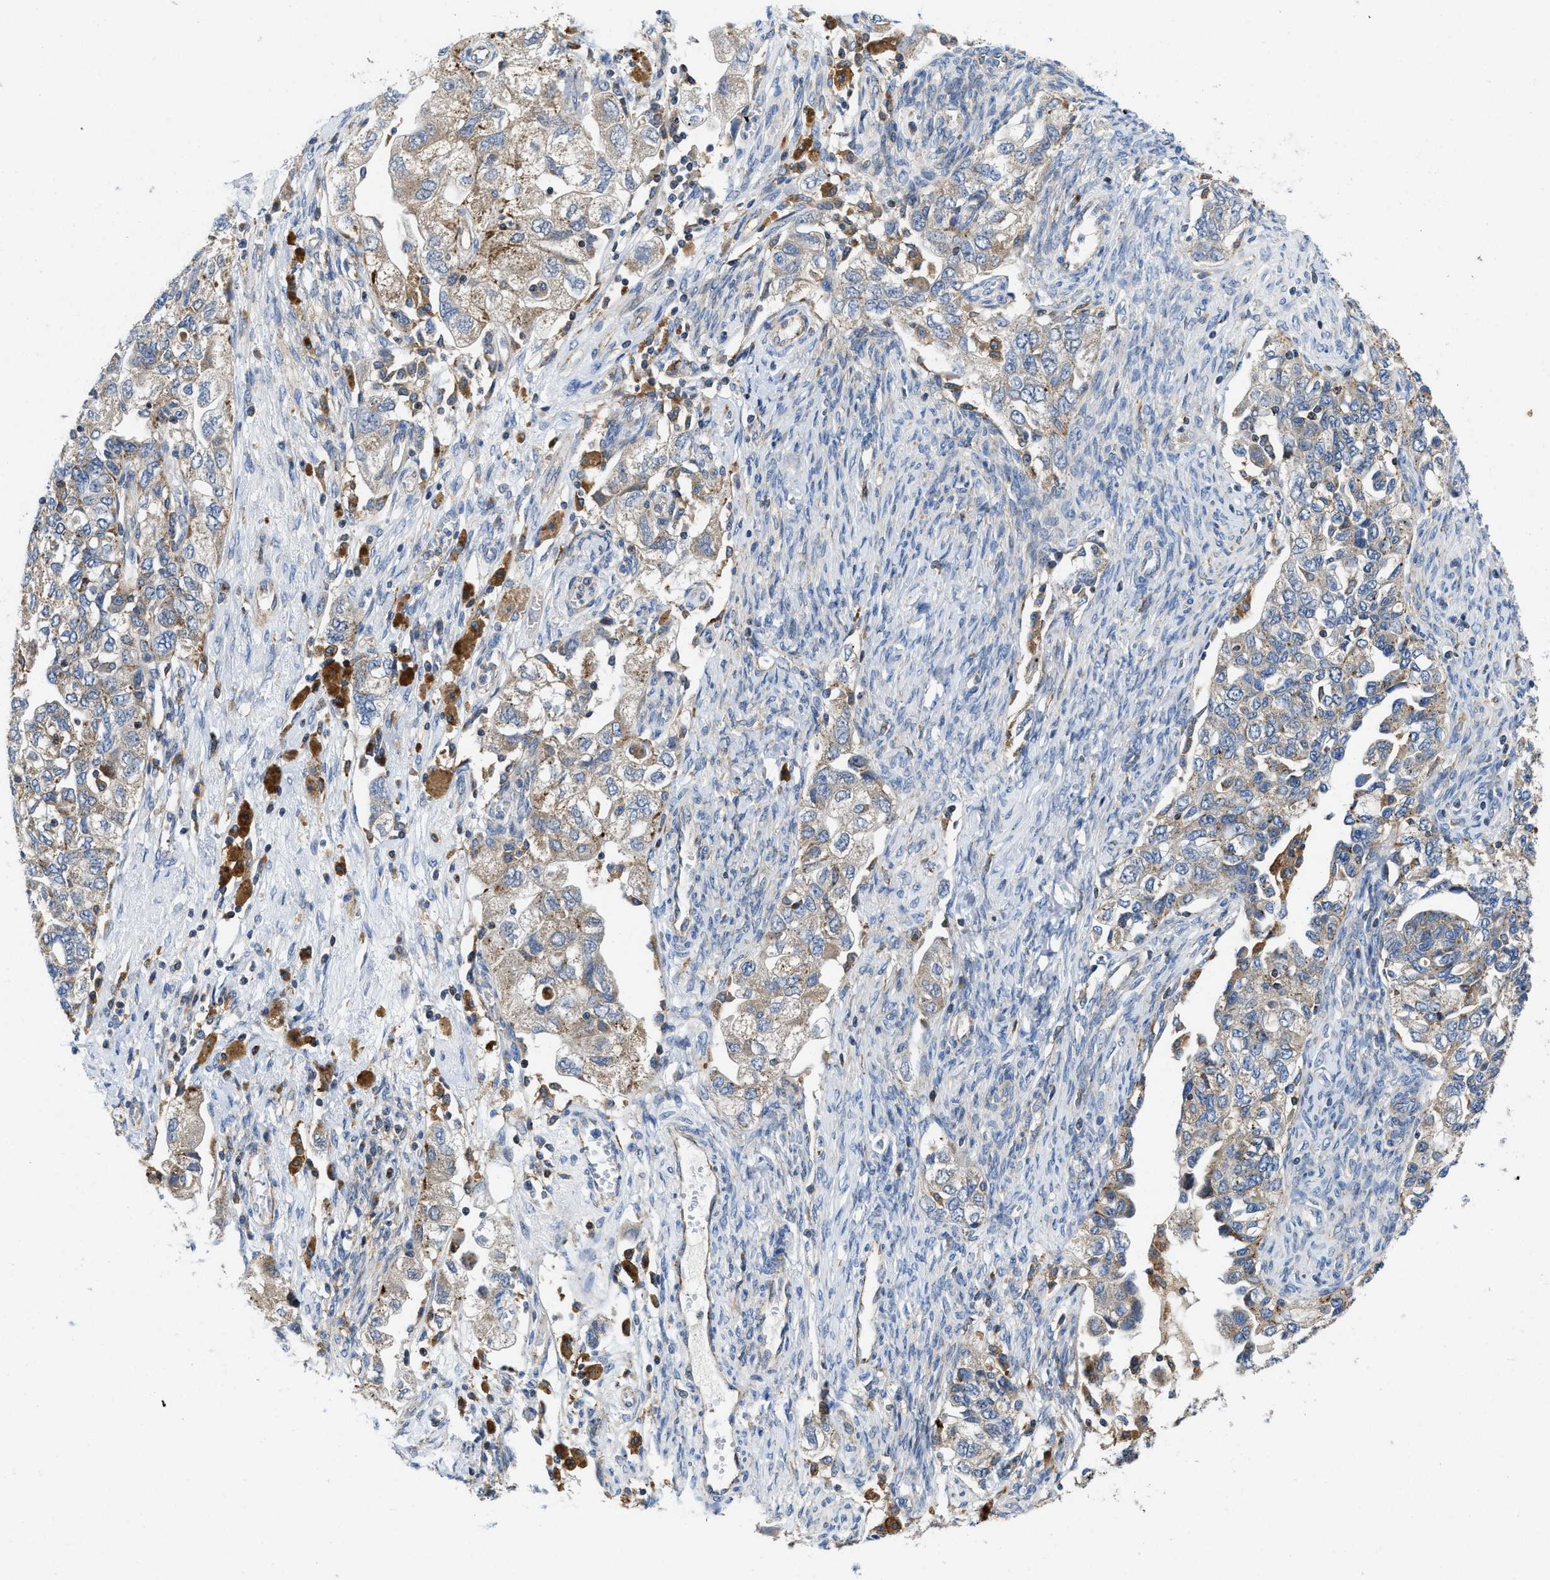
{"staining": {"intensity": "weak", "quantity": "<25%", "location": "cytoplasmic/membranous"}, "tissue": "ovarian cancer", "cell_type": "Tumor cells", "image_type": "cancer", "snomed": [{"axis": "morphology", "description": "Carcinoma, NOS"}, {"axis": "morphology", "description": "Cystadenocarcinoma, serous, NOS"}, {"axis": "topography", "description": "Ovary"}], "caption": "DAB immunohistochemical staining of ovarian serous cystadenocarcinoma demonstrates no significant positivity in tumor cells.", "gene": "ENPP4", "patient": {"sex": "female", "age": 69}}